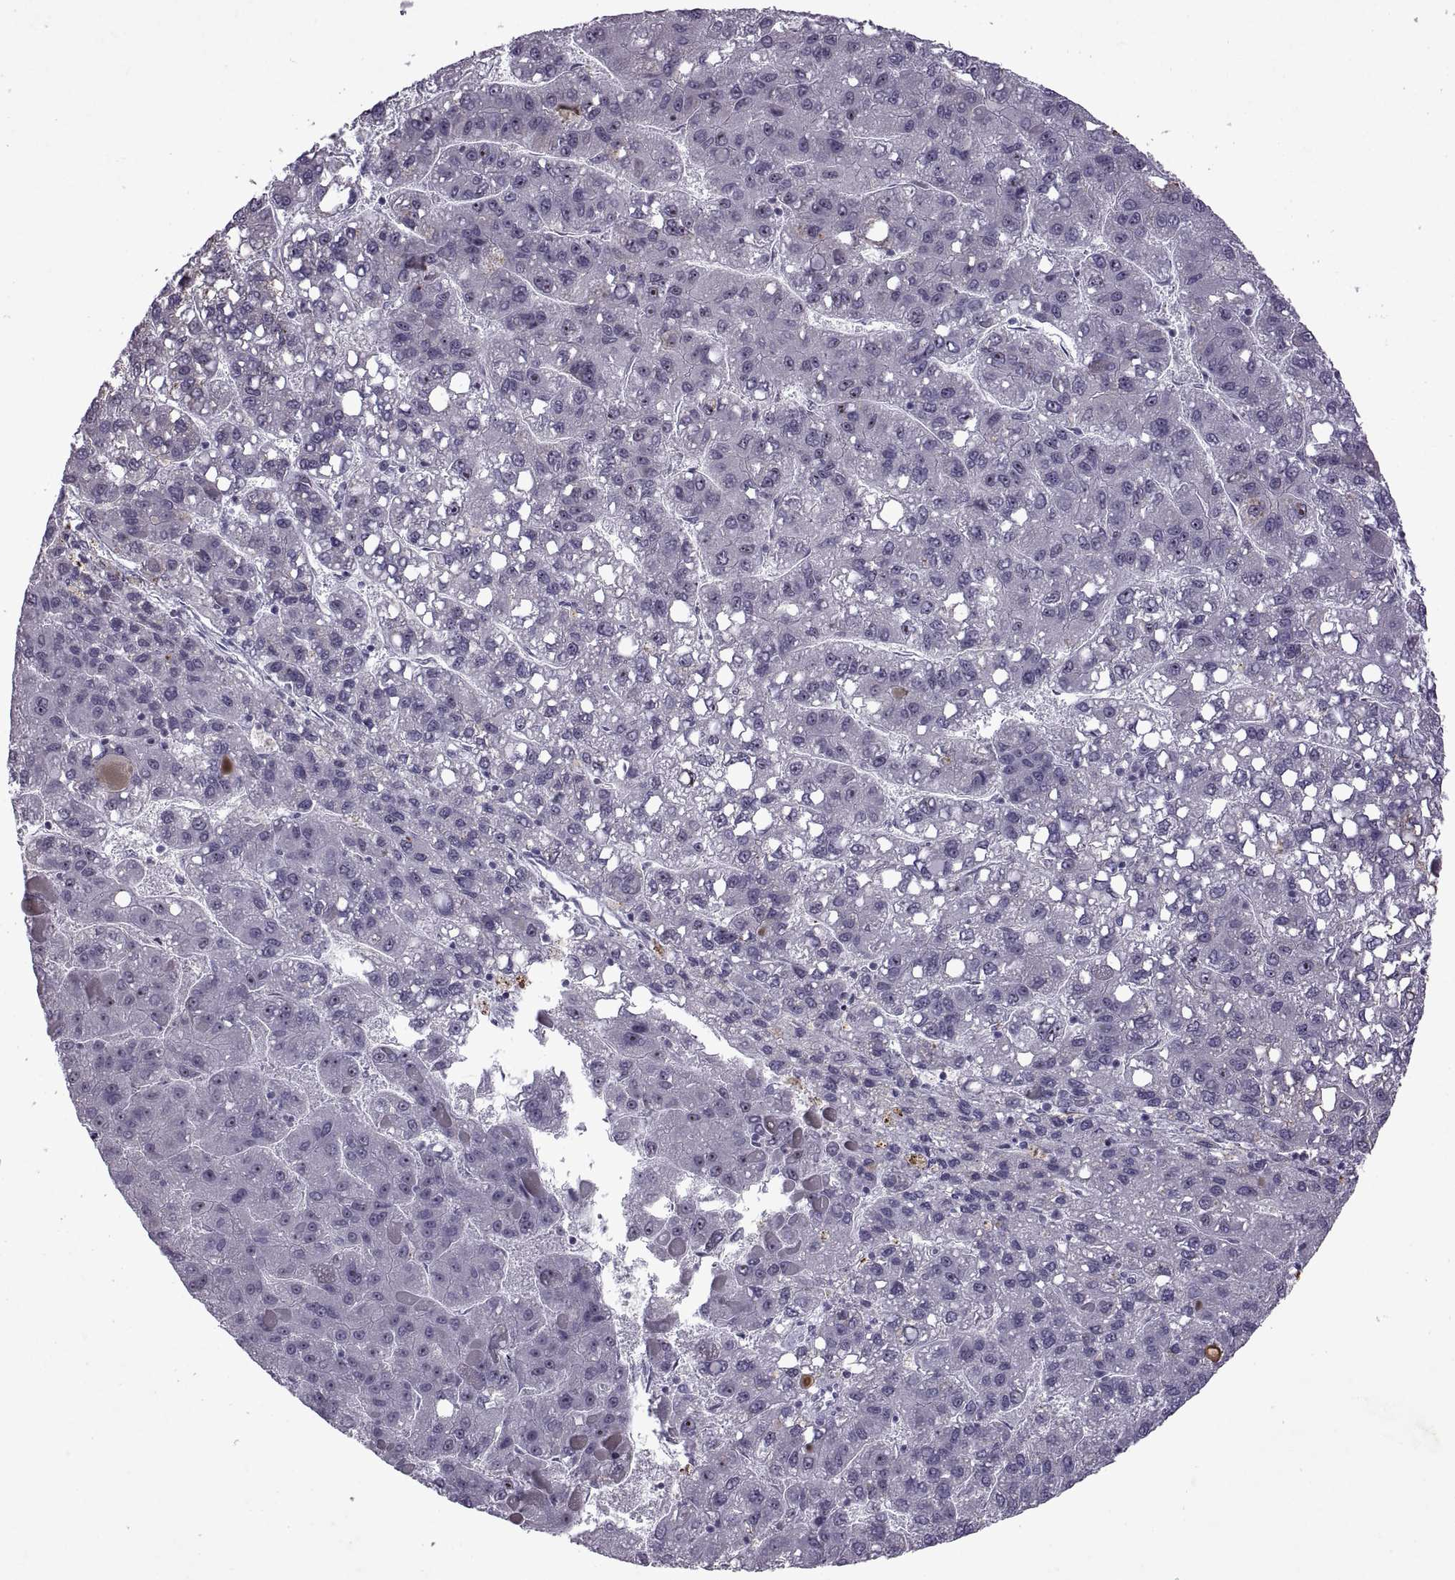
{"staining": {"intensity": "strong", "quantity": "<25%", "location": "nuclear"}, "tissue": "liver cancer", "cell_type": "Tumor cells", "image_type": "cancer", "snomed": [{"axis": "morphology", "description": "Carcinoma, Hepatocellular, NOS"}, {"axis": "topography", "description": "Liver"}], "caption": "Human hepatocellular carcinoma (liver) stained with a brown dye reveals strong nuclear positive positivity in approximately <25% of tumor cells.", "gene": "SINHCAF", "patient": {"sex": "female", "age": 82}}